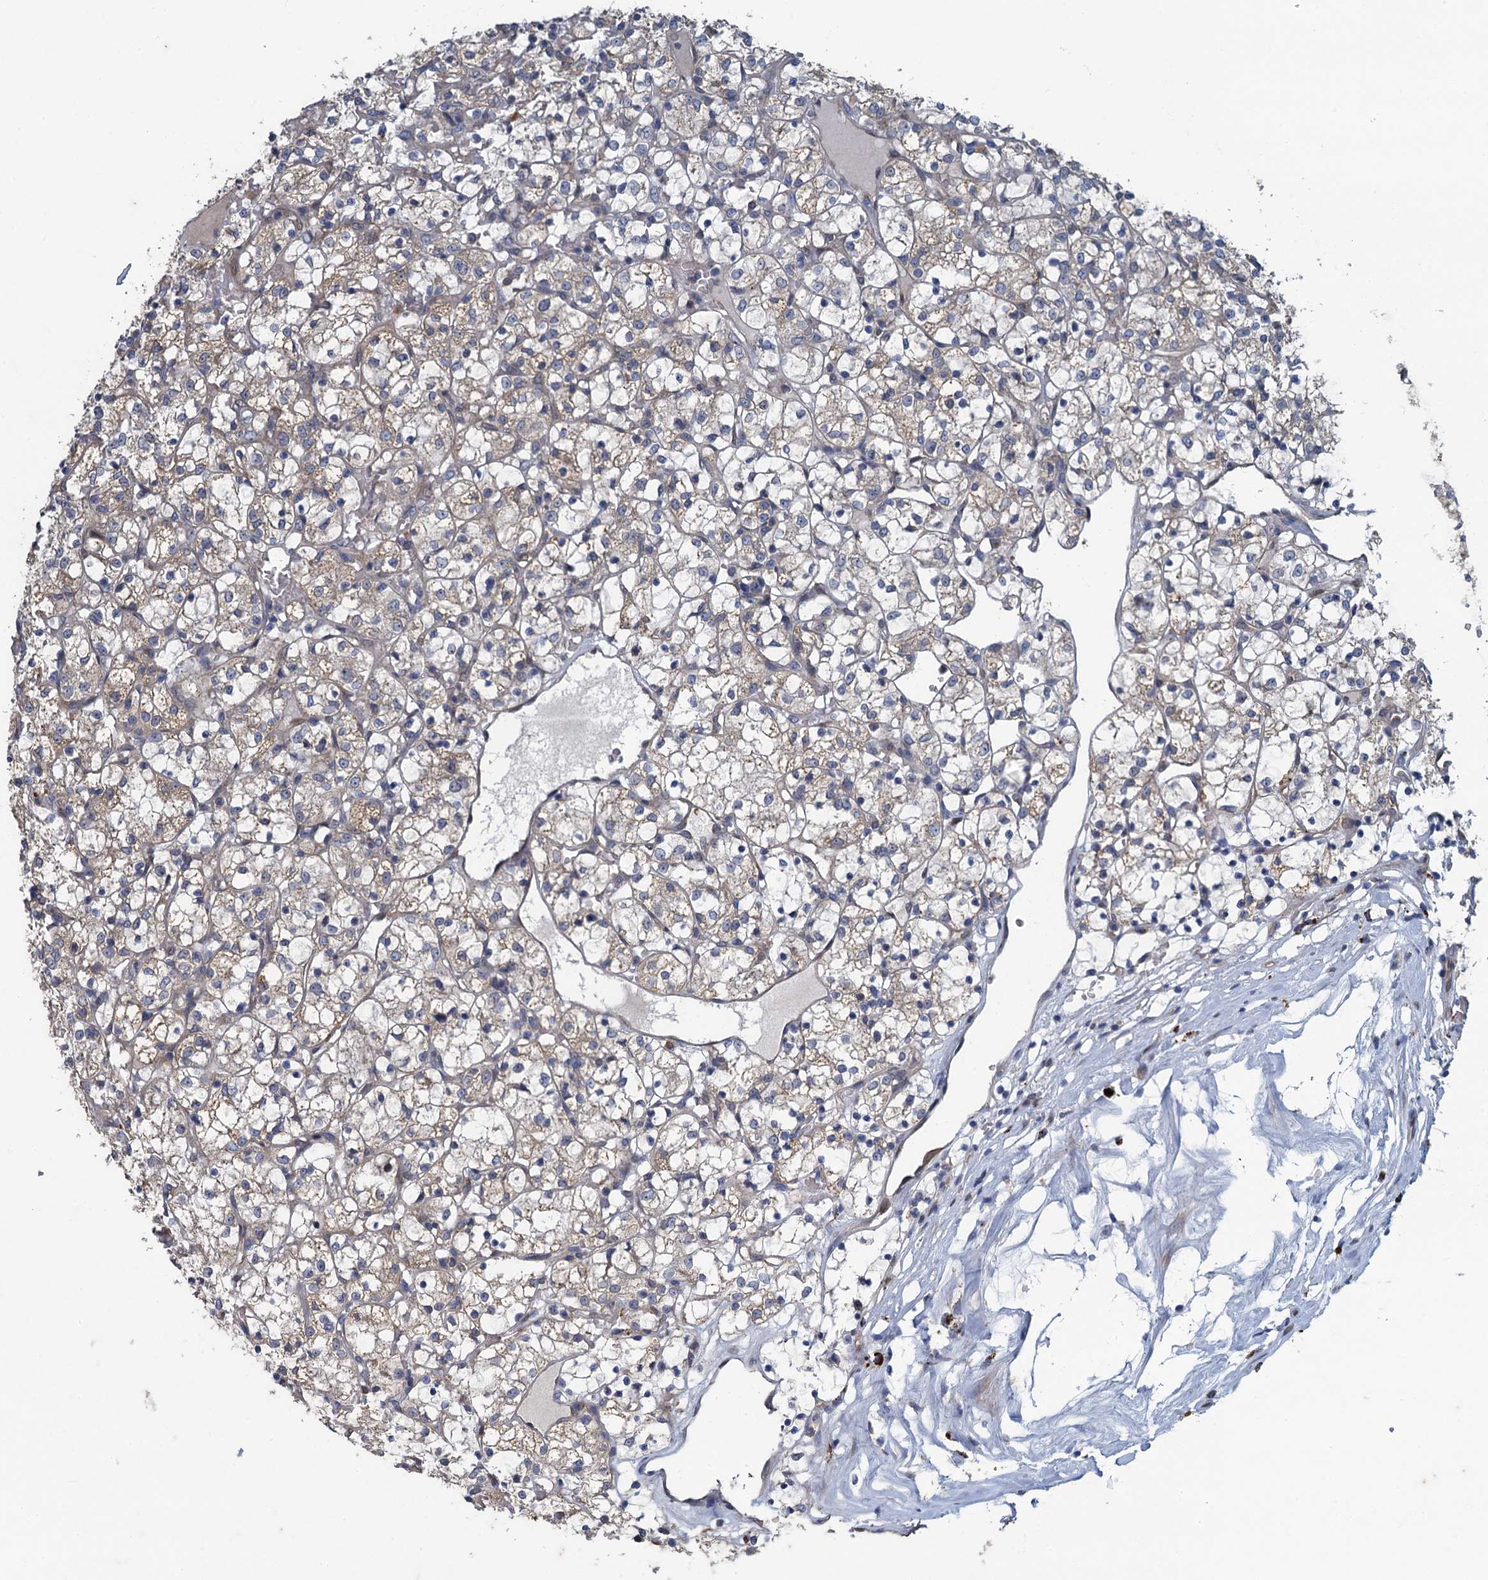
{"staining": {"intensity": "weak", "quantity": "25%-75%", "location": "cytoplasmic/membranous"}, "tissue": "renal cancer", "cell_type": "Tumor cells", "image_type": "cancer", "snomed": [{"axis": "morphology", "description": "Adenocarcinoma, NOS"}, {"axis": "topography", "description": "Kidney"}], "caption": "The micrograph displays immunohistochemical staining of renal cancer. There is weak cytoplasmic/membranous staining is present in about 25%-75% of tumor cells. (DAB (3,3'-diaminobenzidine) IHC, brown staining for protein, blue staining for nuclei).", "gene": "KBTBD8", "patient": {"sex": "female", "age": 69}}